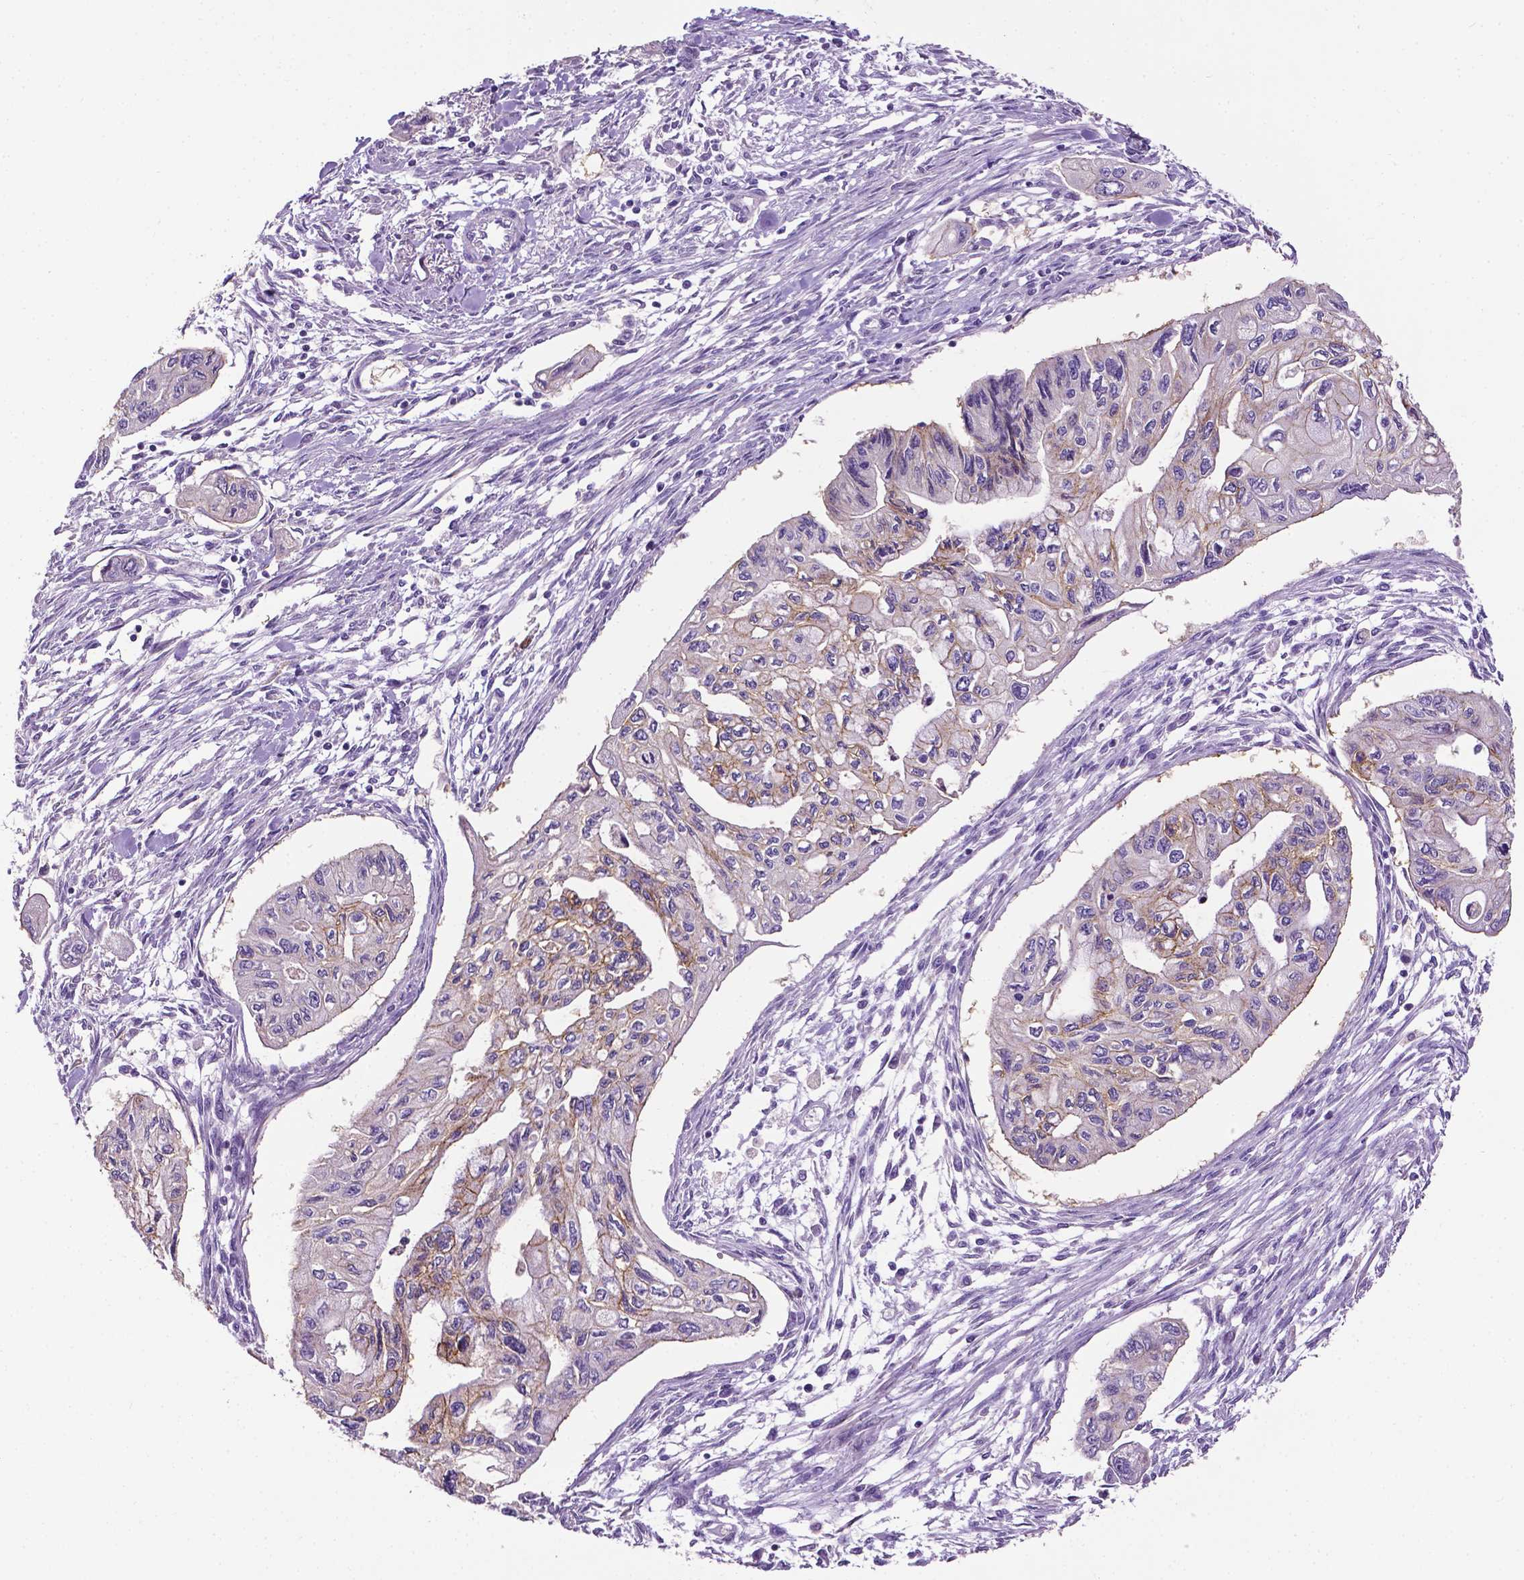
{"staining": {"intensity": "weak", "quantity": "25%-75%", "location": "cytoplasmic/membranous"}, "tissue": "pancreatic cancer", "cell_type": "Tumor cells", "image_type": "cancer", "snomed": [{"axis": "morphology", "description": "Adenocarcinoma, NOS"}, {"axis": "topography", "description": "Pancreas"}], "caption": "The immunohistochemical stain shows weak cytoplasmic/membranous positivity in tumor cells of pancreatic cancer (adenocarcinoma) tissue.", "gene": "TACSTD2", "patient": {"sex": "female", "age": 76}}